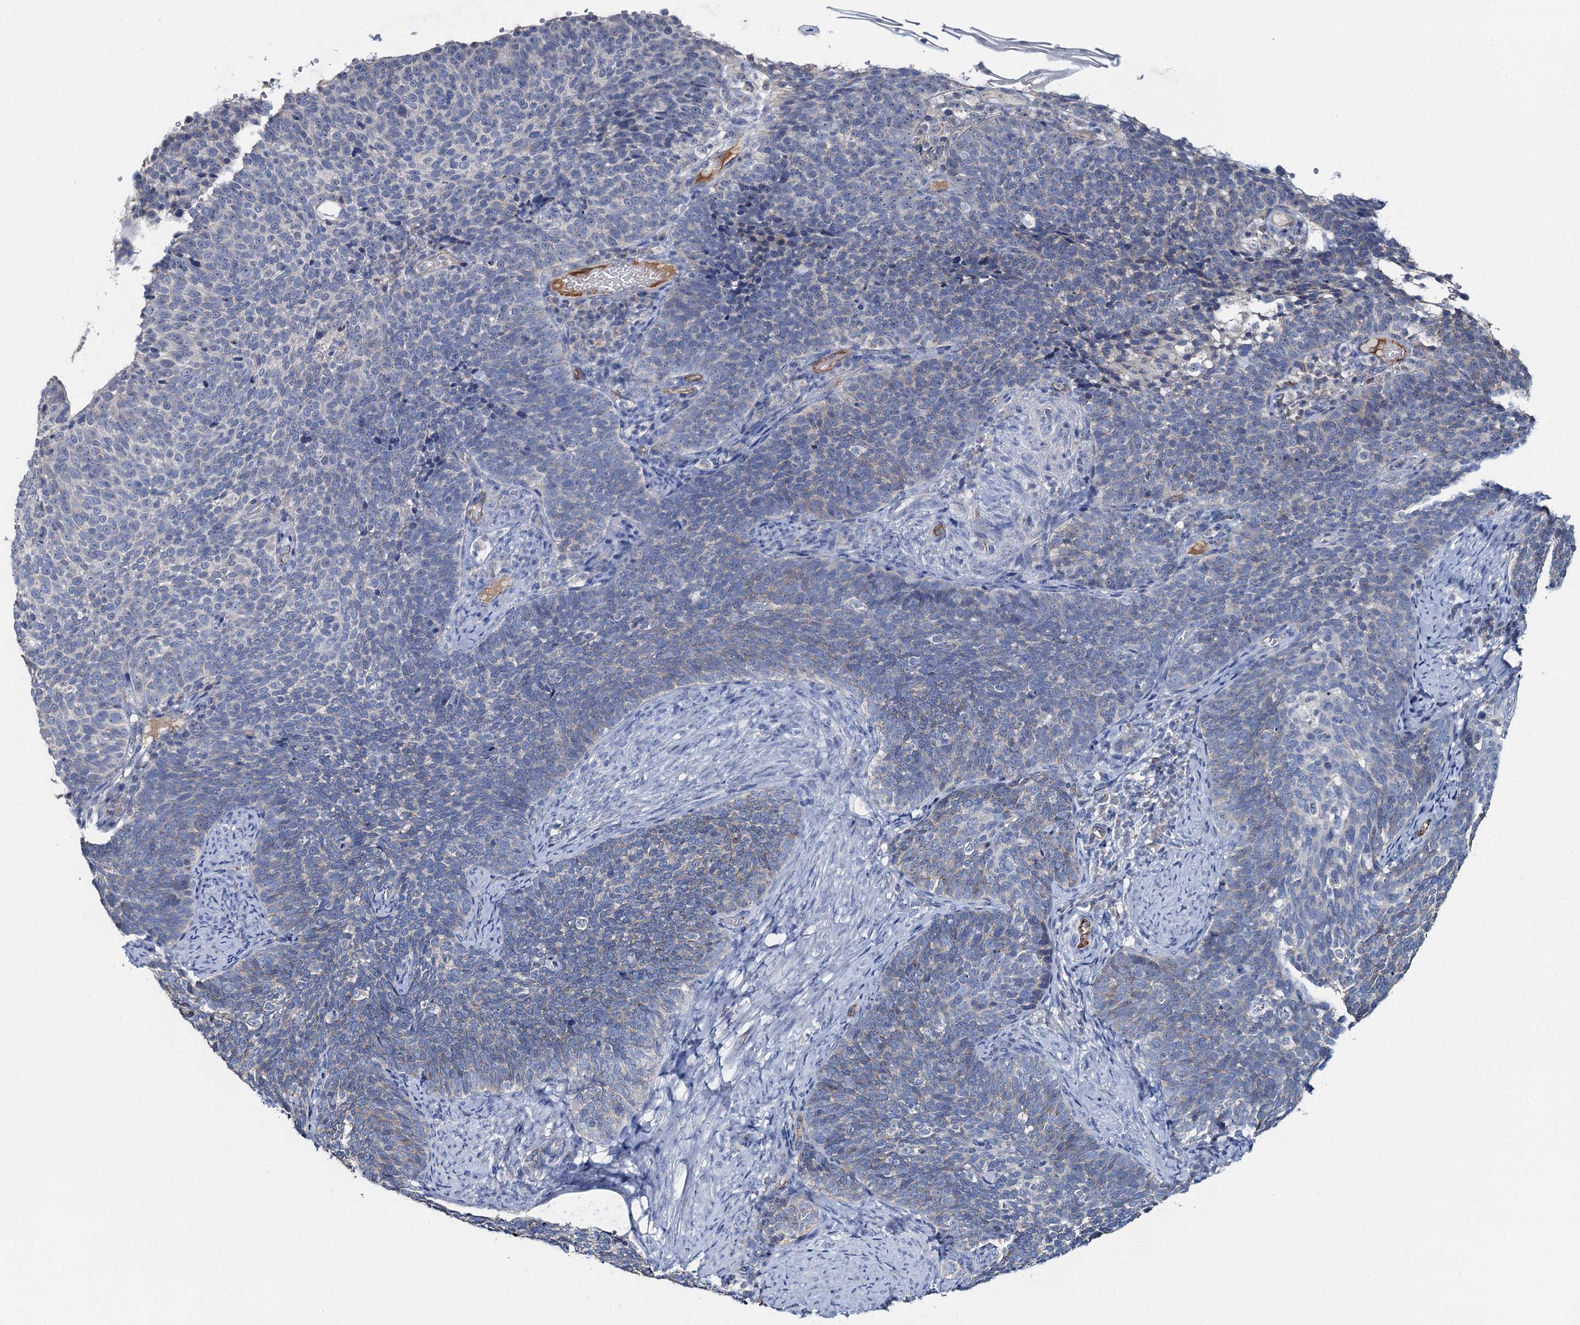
{"staining": {"intensity": "negative", "quantity": "none", "location": "none"}, "tissue": "cervical cancer", "cell_type": "Tumor cells", "image_type": "cancer", "snomed": [{"axis": "morphology", "description": "Normal tissue, NOS"}, {"axis": "morphology", "description": "Squamous cell carcinoma, NOS"}, {"axis": "topography", "description": "Cervix"}], "caption": "IHC micrograph of neoplastic tissue: cervical squamous cell carcinoma stained with DAB (3,3'-diaminobenzidine) reveals no significant protein expression in tumor cells. (DAB immunohistochemistry (IHC) with hematoxylin counter stain).", "gene": "PLLP", "patient": {"sex": "female", "age": 39}}